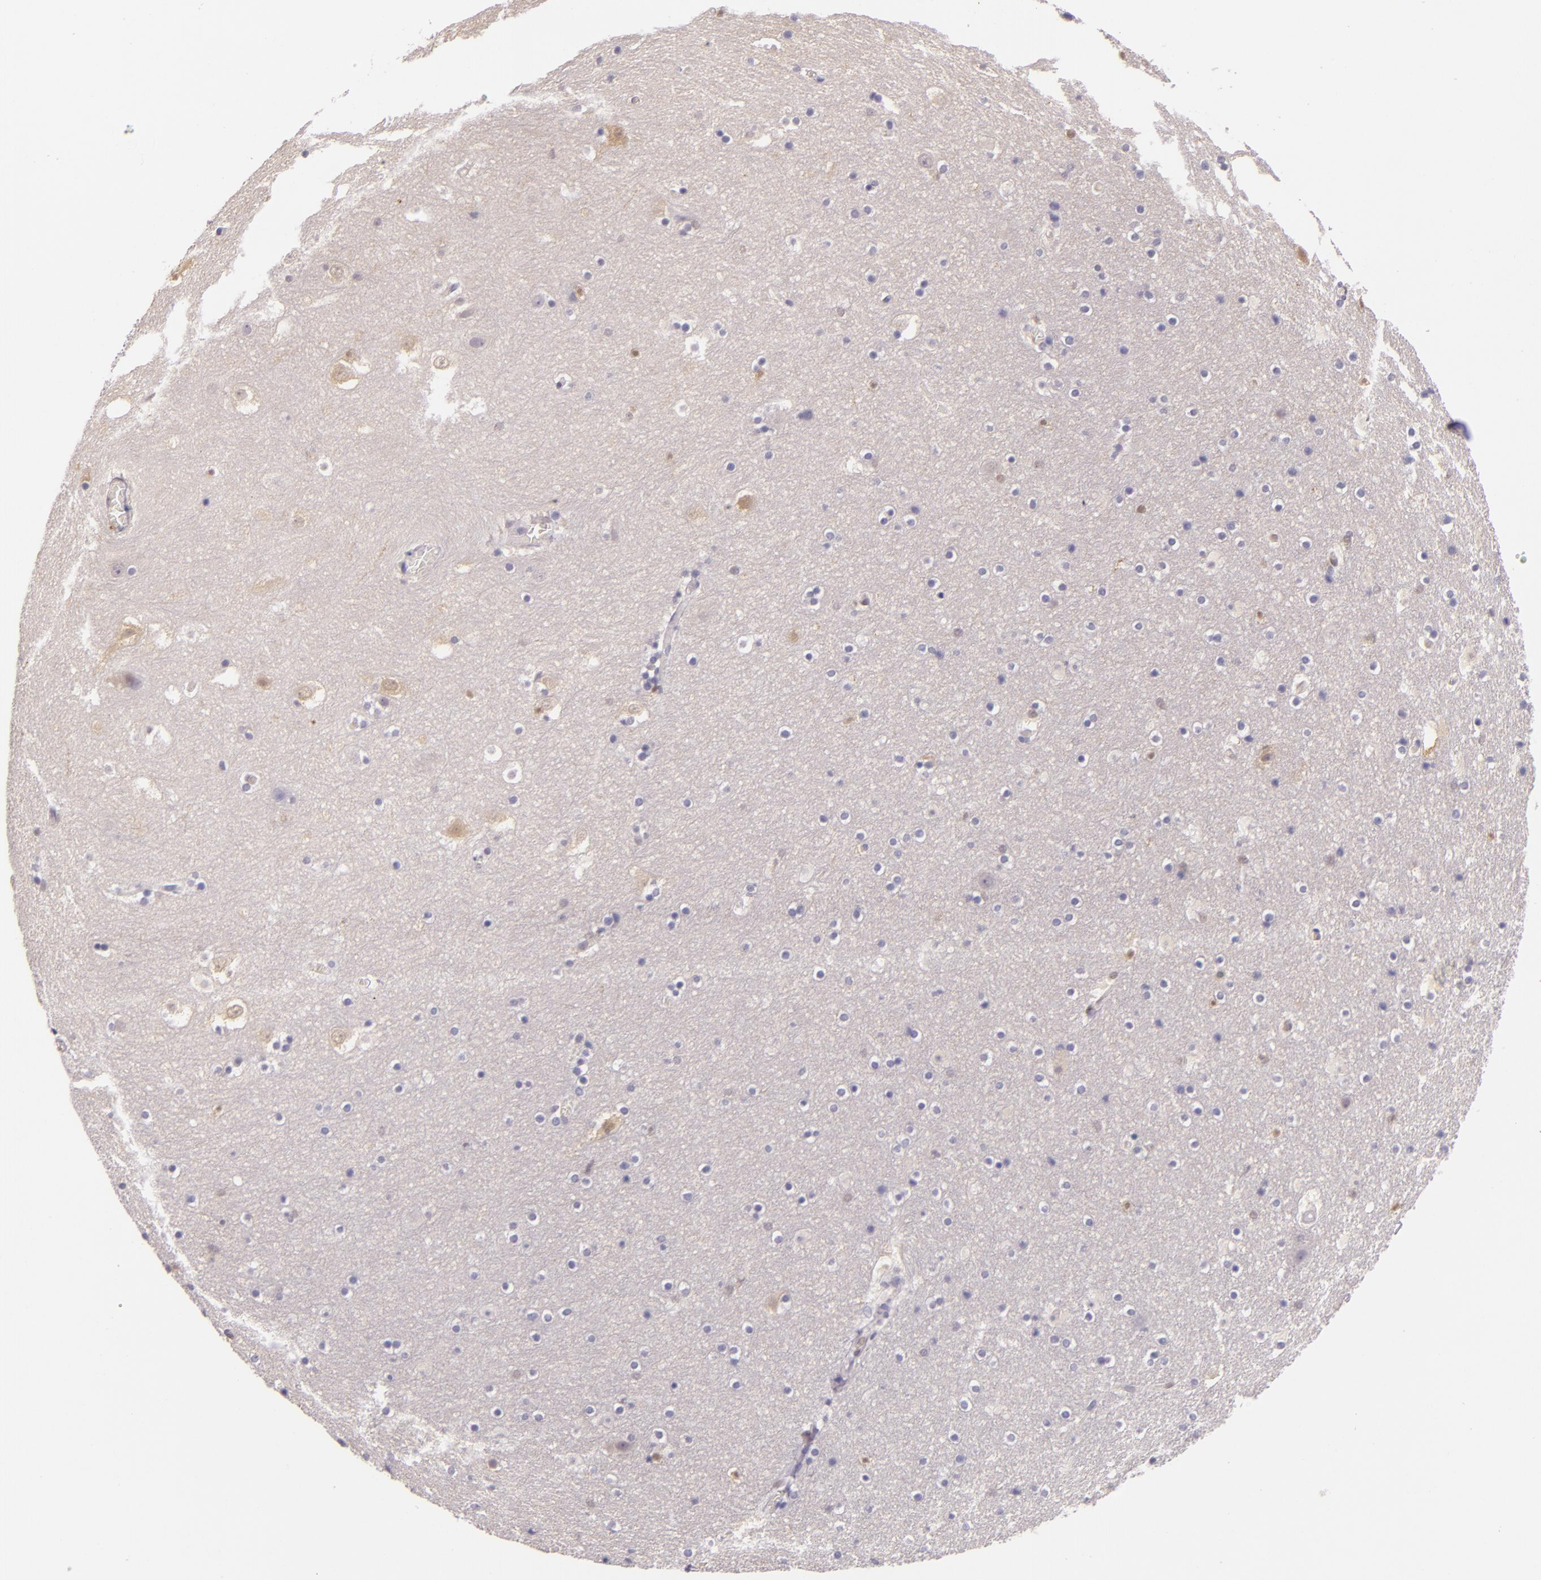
{"staining": {"intensity": "negative", "quantity": "none", "location": "none"}, "tissue": "hippocampus", "cell_type": "Glial cells", "image_type": "normal", "snomed": [{"axis": "morphology", "description": "Normal tissue, NOS"}, {"axis": "topography", "description": "Hippocampus"}], "caption": "The IHC image has no significant staining in glial cells of hippocampus. The staining was performed using DAB to visualize the protein expression in brown, while the nuclei were stained in blue with hematoxylin (Magnification: 20x).", "gene": "HSPA8", "patient": {"sex": "male", "age": 45}}